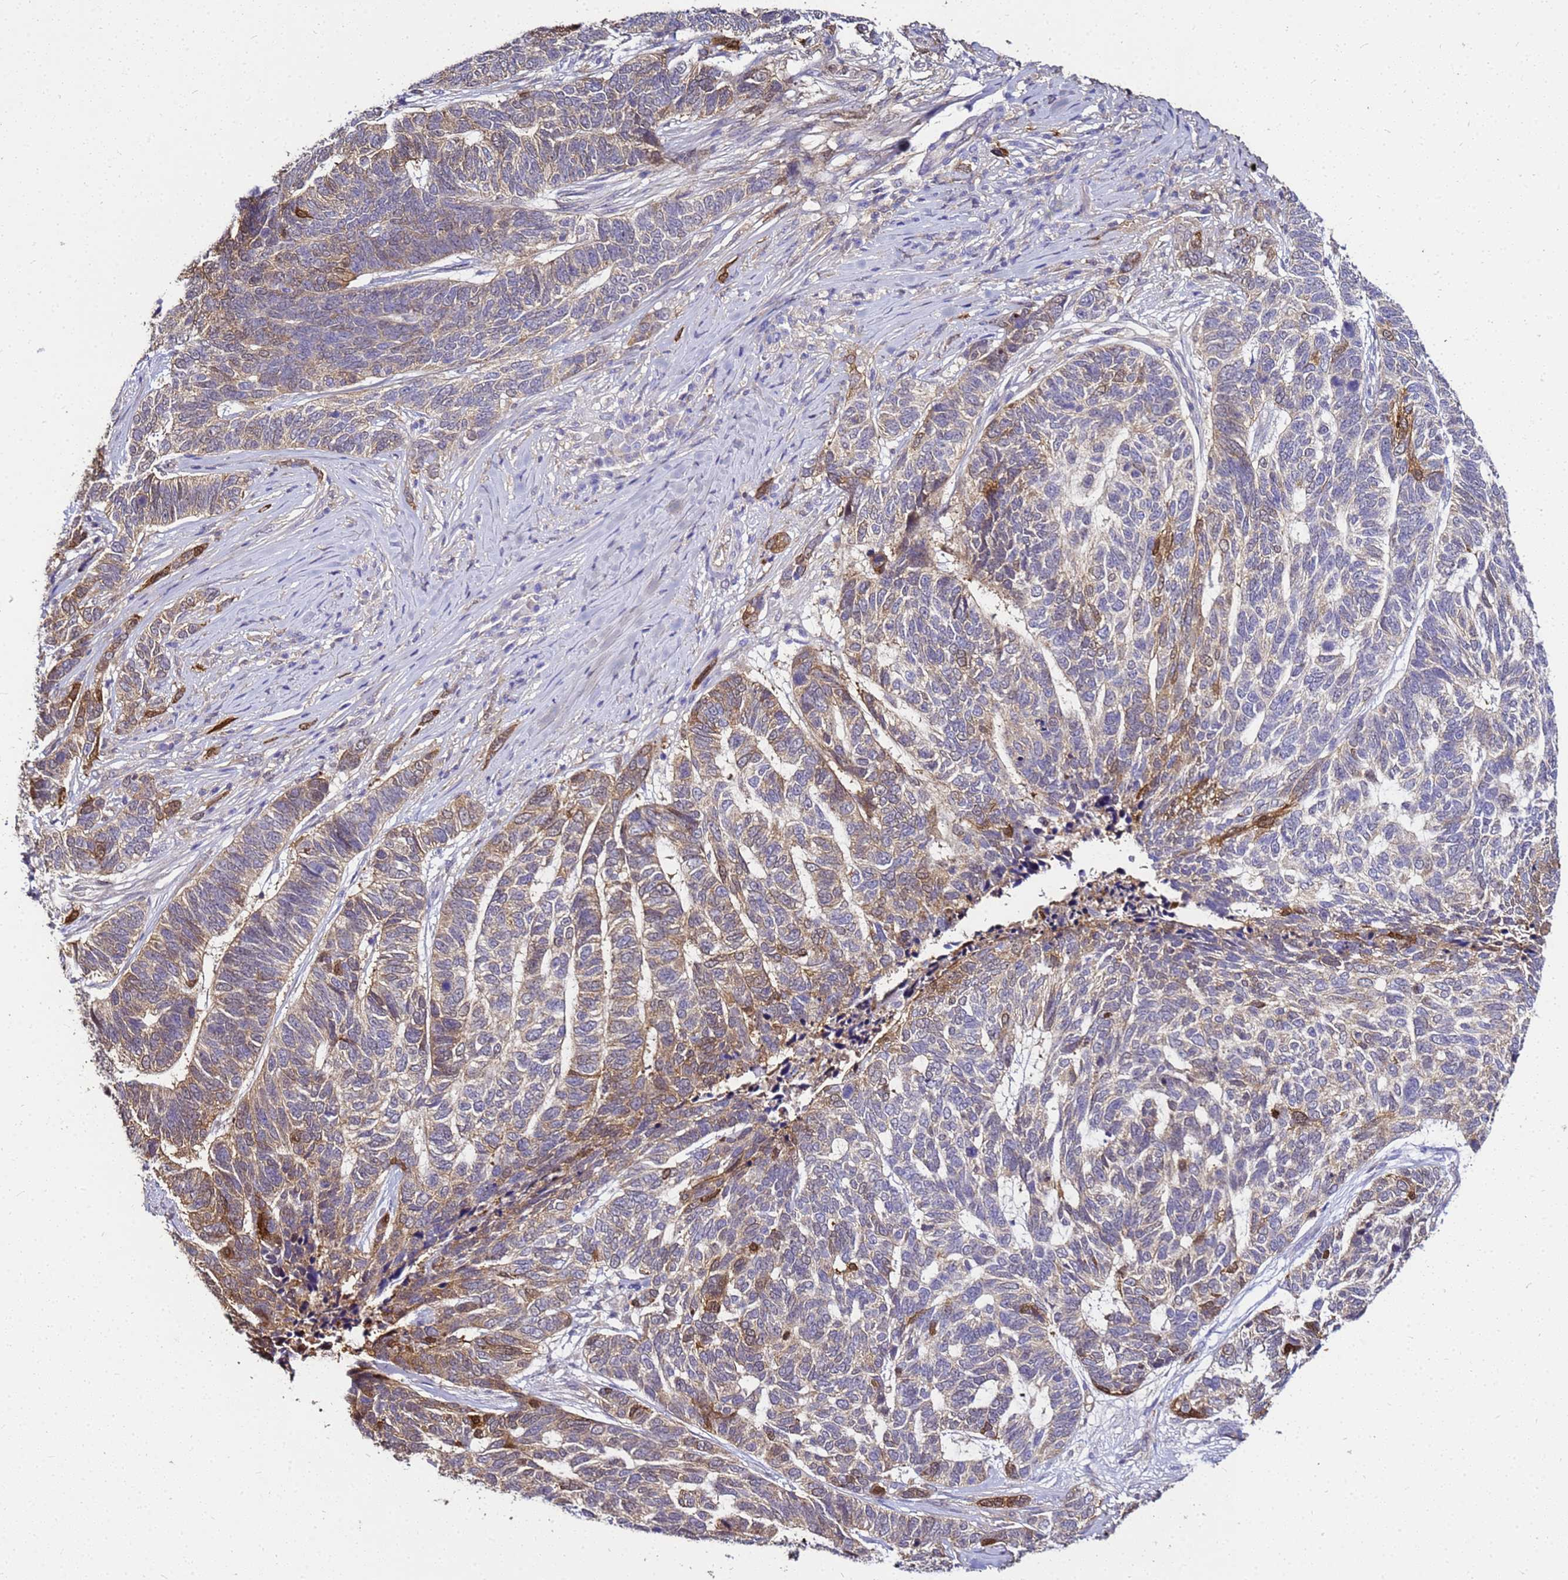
{"staining": {"intensity": "weak", "quantity": "25%-75%", "location": "cytoplasmic/membranous"}, "tissue": "skin cancer", "cell_type": "Tumor cells", "image_type": "cancer", "snomed": [{"axis": "morphology", "description": "Basal cell carcinoma"}, {"axis": "topography", "description": "Skin"}], "caption": "Human skin cancer (basal cell carcinoma) stained for a protein (brown) shows weak cytoplasmic/membranous positive positivity in approximately 25%-75% of tumor cells.", "gene": "S100A2", "patient": {"sex": "female", "age": 65}}